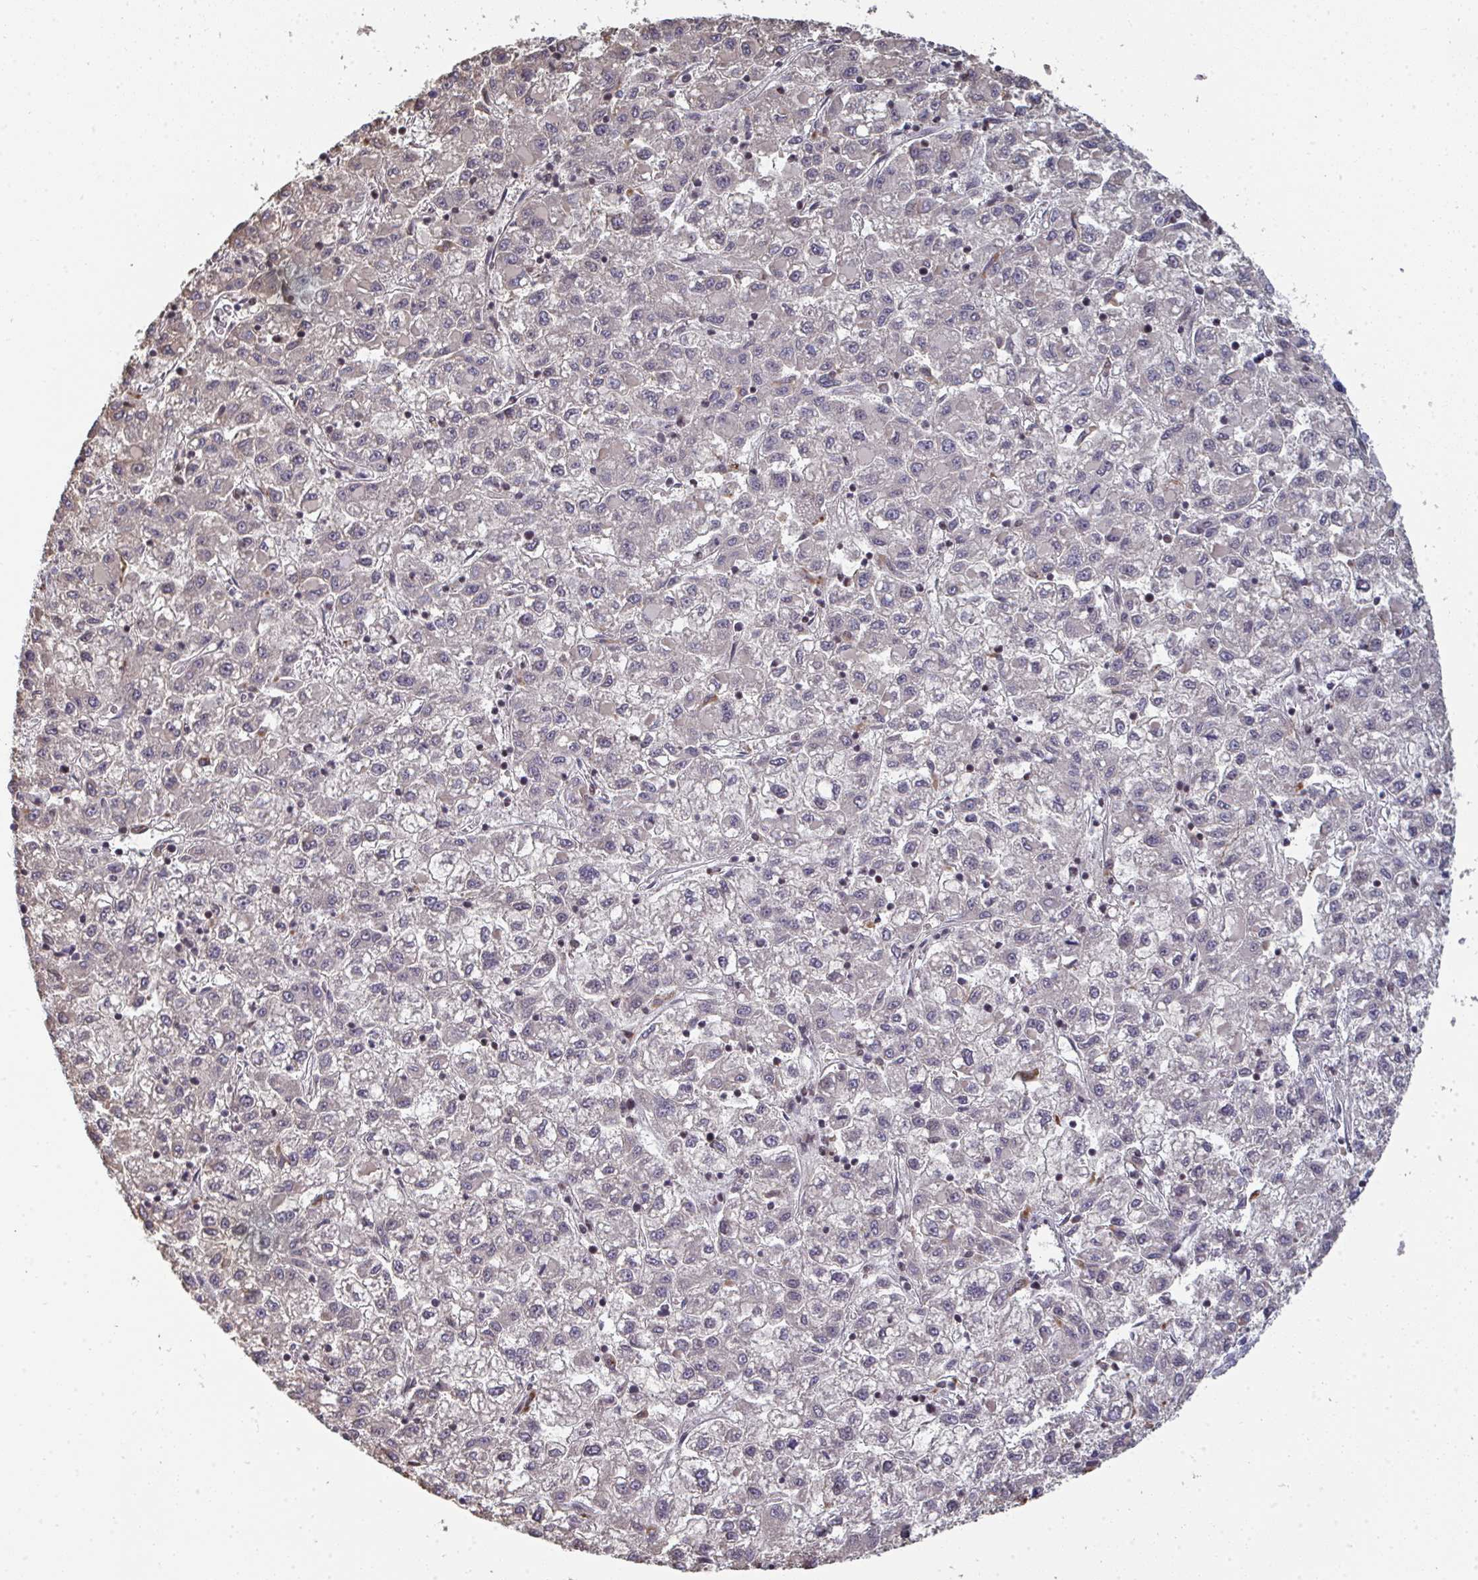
{"staining": {"intensity": "negative", "quantity": "none", "location": "none"}, "tissue": "liver cancer", "cell_type": "Tumor cells", "image_type": "cancer", "snomed": [{"axis": "morphology", "description": "Carcinoma, Hepatocellular, NOS"}, {"axis": "topography", "description": "Liver"}], "caption": "IHC histopathology image of human liver hepatocellular carcinoma stained for a protein (brown), which displays no positivity in tumor cells.", "gene": "ATF1", "patient": {"sex": "male", "age": 40}}